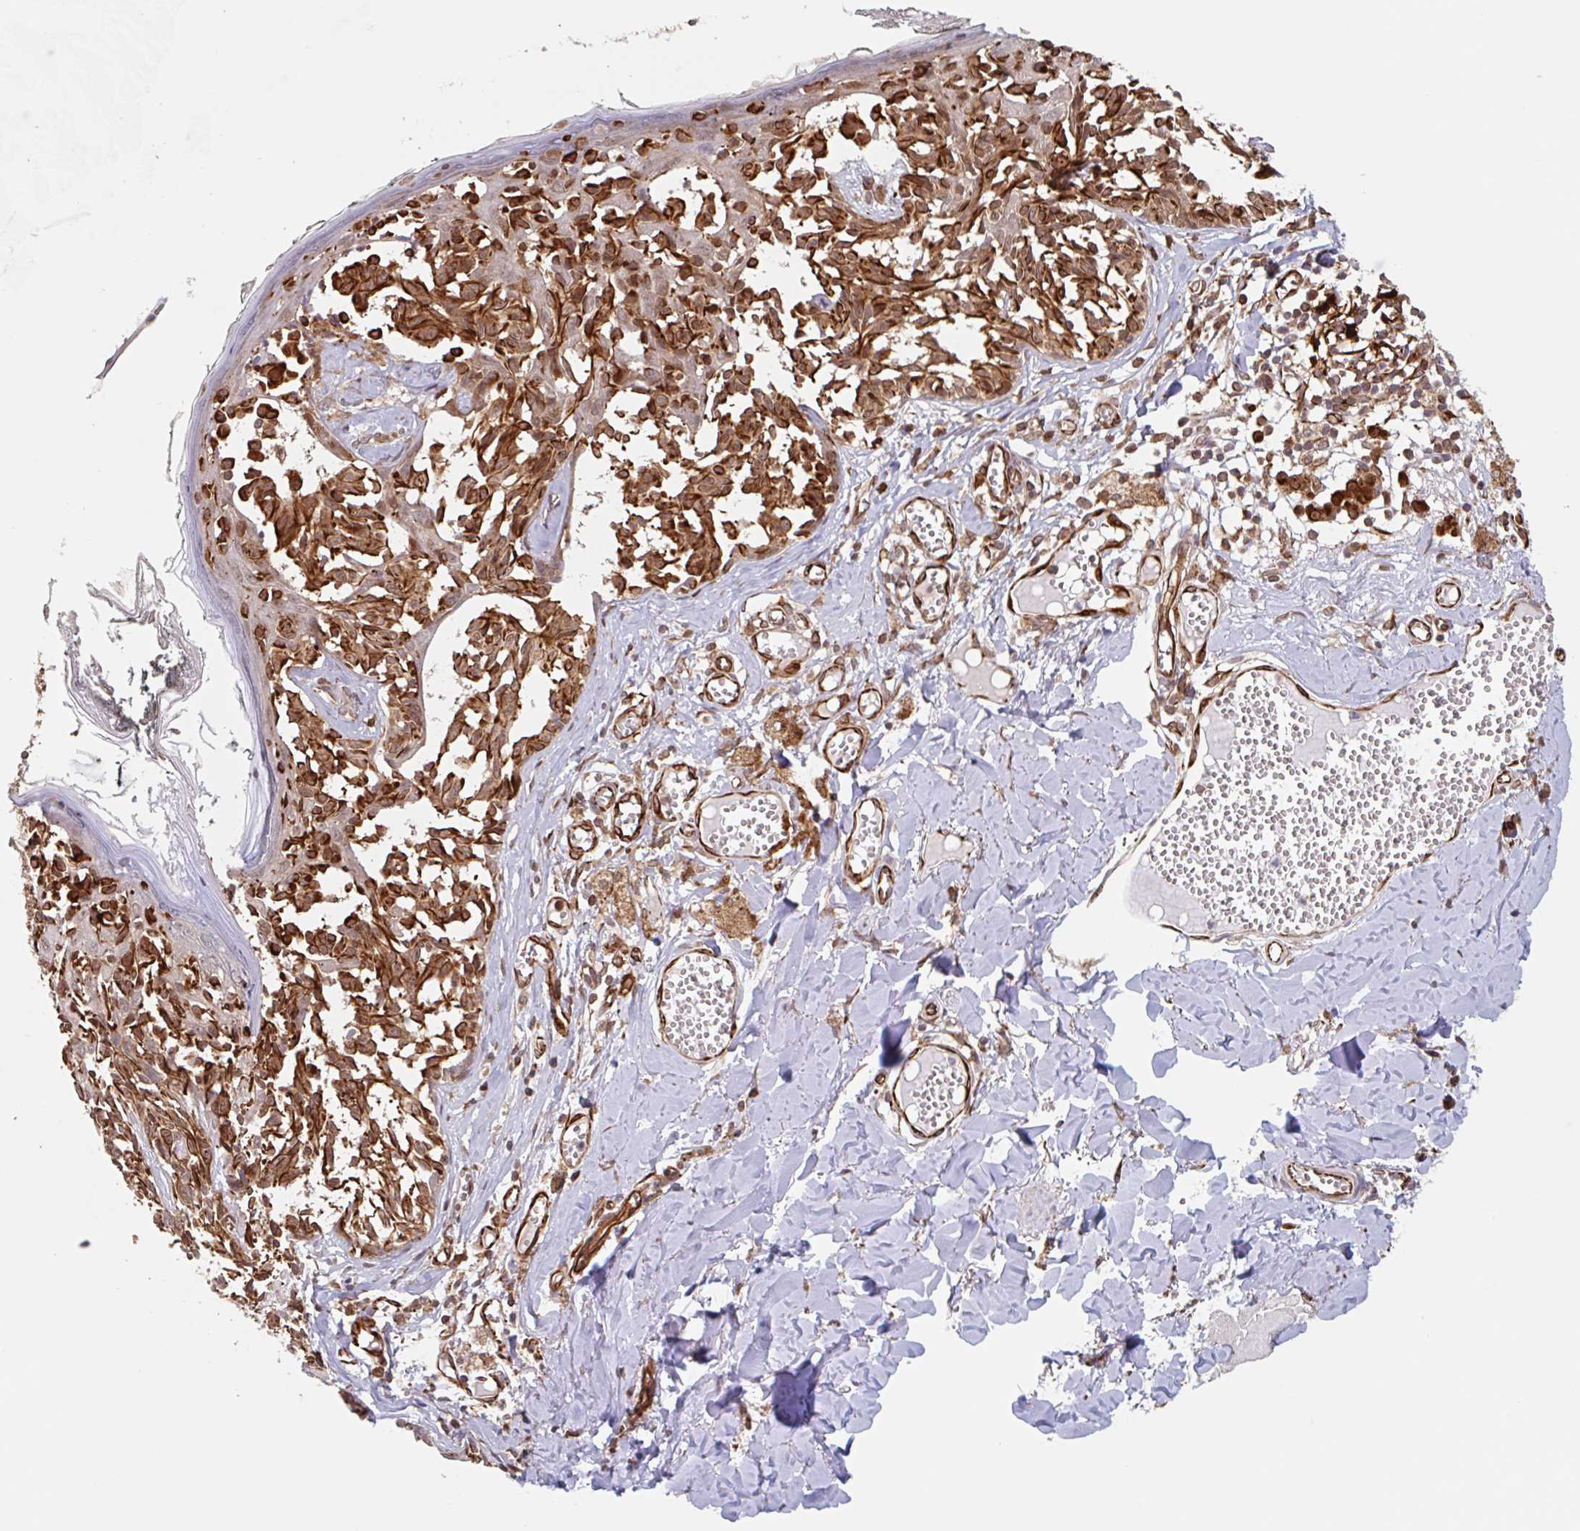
{"staining": {"intensity": "strong", "quantity": ">75%", "location": "cytoplasmic/membranous"}, "tissue": "melanoma", "cell_type": "Tumor cells", "image_type": "cancer", "snomed": [{"axis": "morphology", "description": "Malignant melanoma, NOS"}, {"axis": "topography", "description": "Skin"}], "caption": "Tumor cells display high levels of strong cytoplasmic/membranous positivity in approximately >75% of cells in human malignant melanoma.", "gene": "NUB1", "patient": {"sex": "female", "age": 43}}